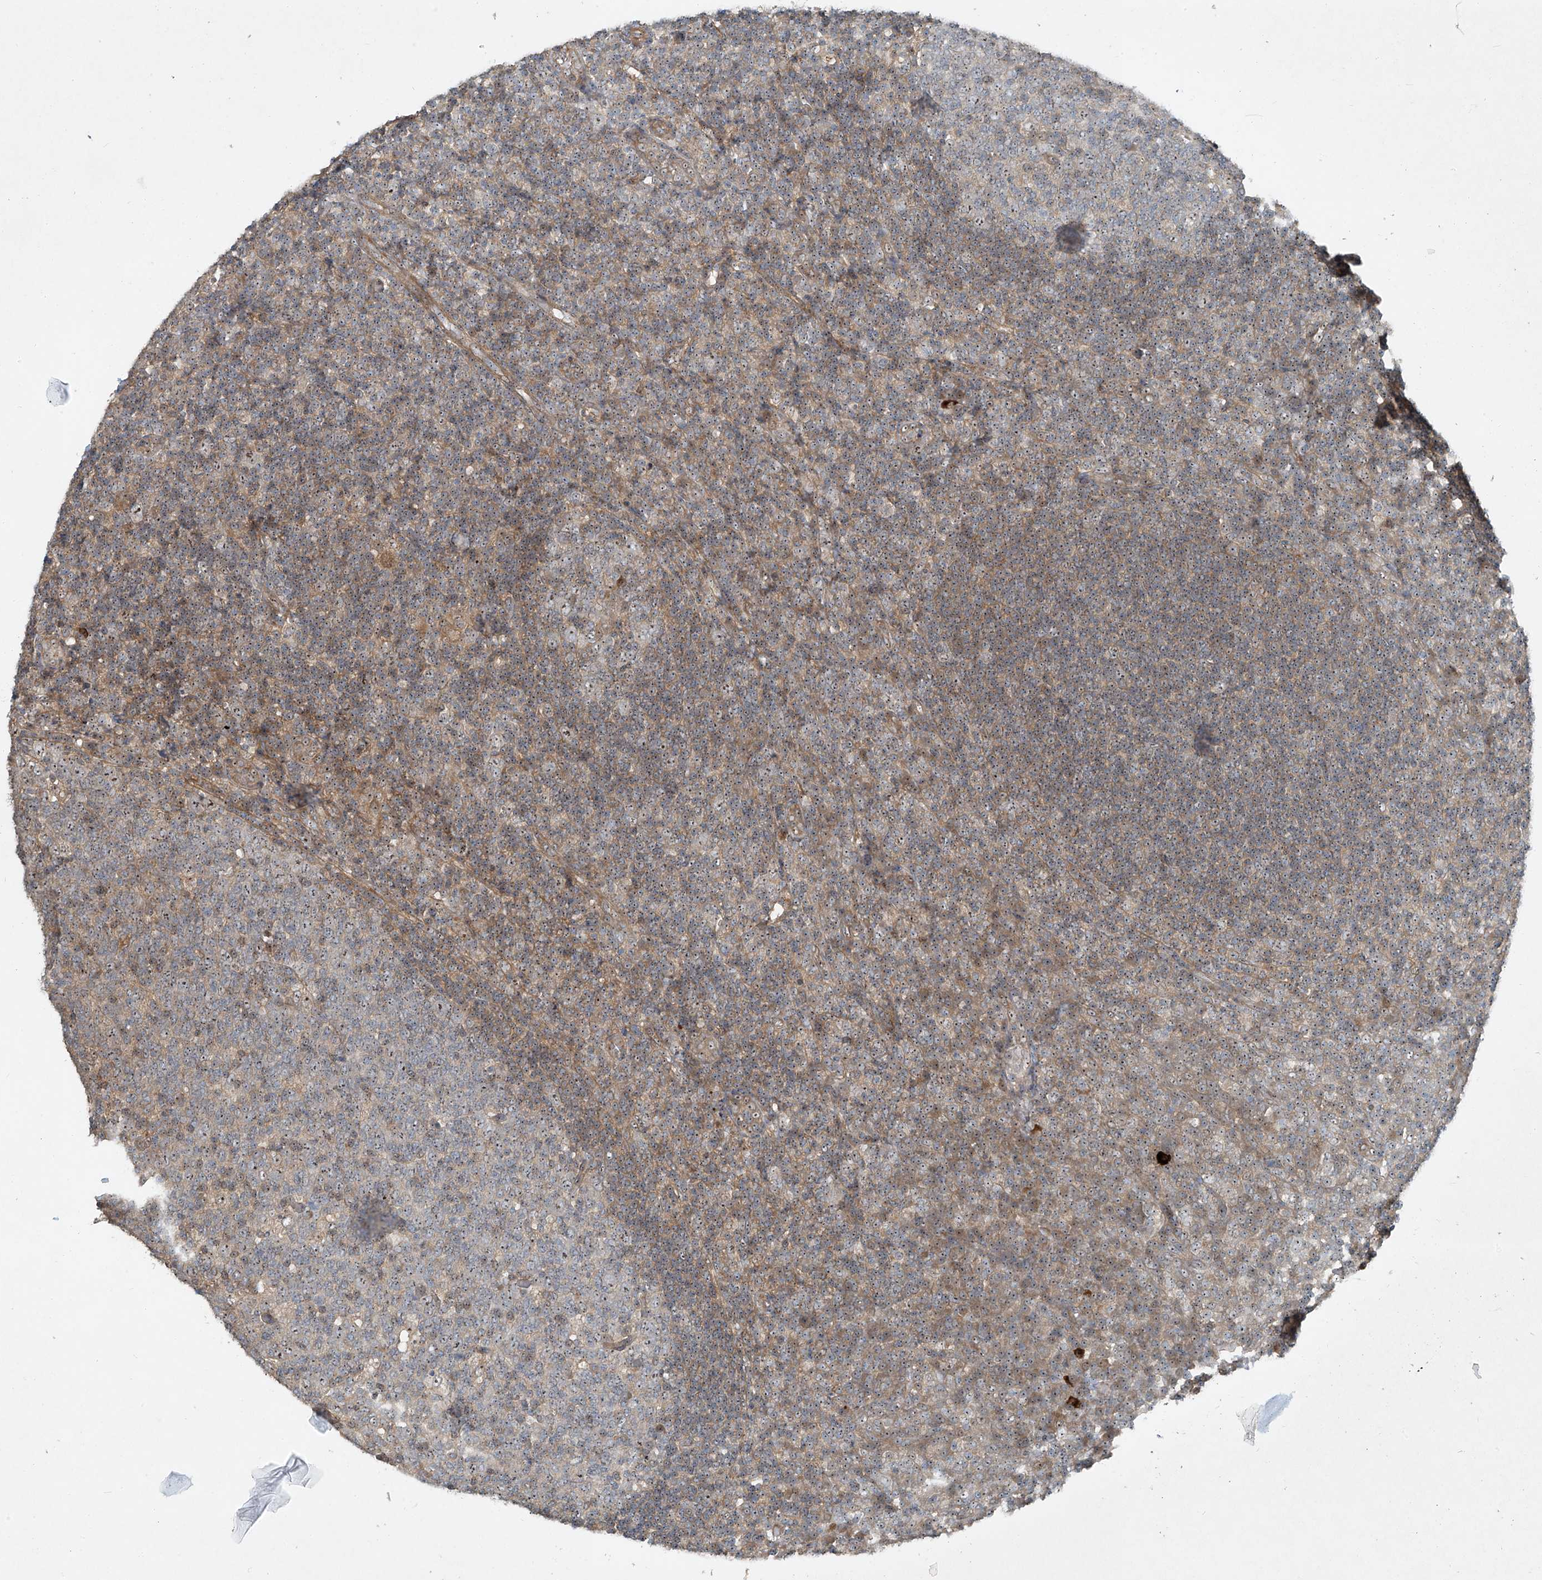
{"staining": {"intensity": "weak", "quantity": "<25%", "location": "nuclear"}, "tissue": "tonsil", "cell_type": "Germinal center cells", "image_type": "normal", "snomed": [{"axis": "morphology", "description": "Normal tissue, NOS"}, {"axis": "topography", "description": "Tonsil"}], "caption": "High power microscopy photomicrograph of an immunohistochemistry histopathology image of benign tonsil, revealing no significant expression in germinal center cells. Nuclei are stained in blue.", "gene": "PPCS", "patient": {"sex": "female", "age": 19}}